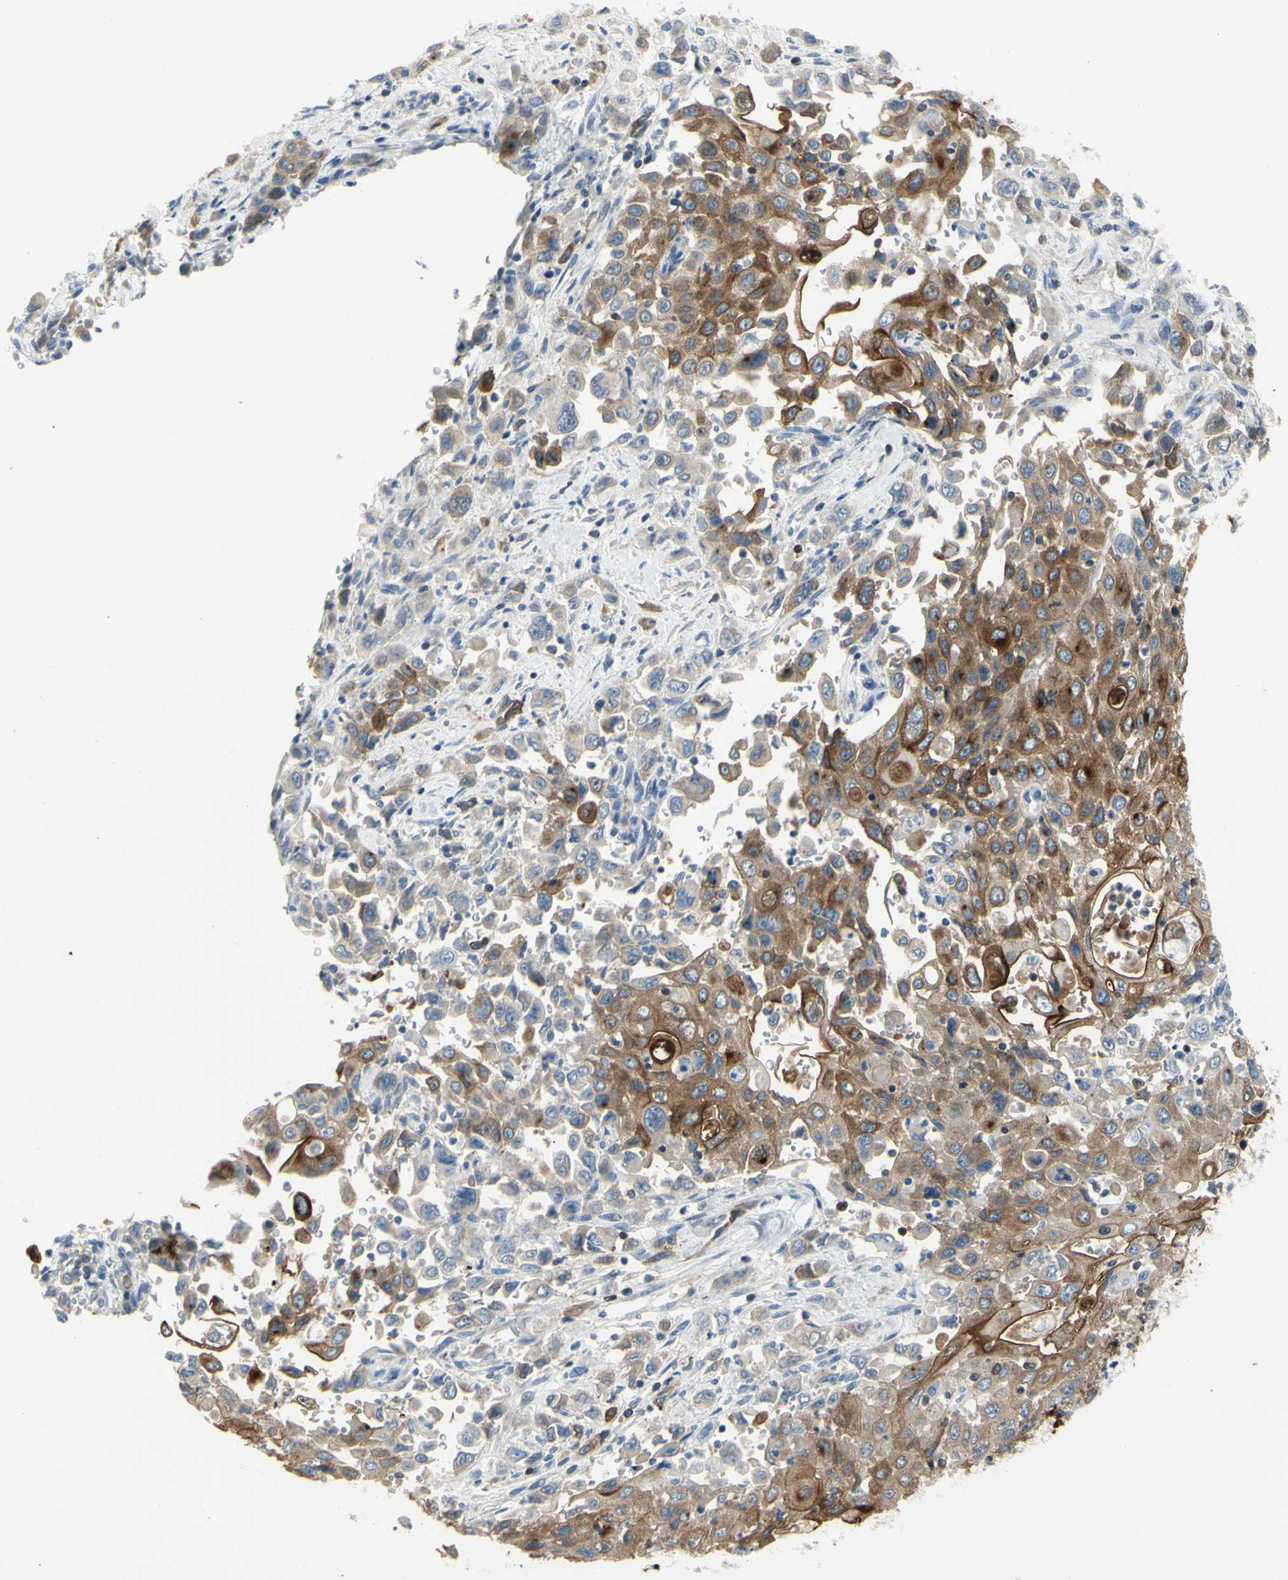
{"staining": {"intensity": "moderate", "quantity": ">75%", "location": "cytoplasmic/membranous"}, "tissue": "pancreatic cancer", "cell_type": "Tumor cells", "image_type": "cancer", "snomed": [{"axis": "morphology", "description": "Adenocarcinoma, NOS"}, {"axis": "topography", "description": "Pancreas"}], "caption": "Tumor cells reveal medium levels of moderate cytoplasmic/membranous positivity in approximately >75% of cells in human pancreatic adenocarcinoma.", "gene": "MUC1", "patient": {"sex": "male", "age": 70}}